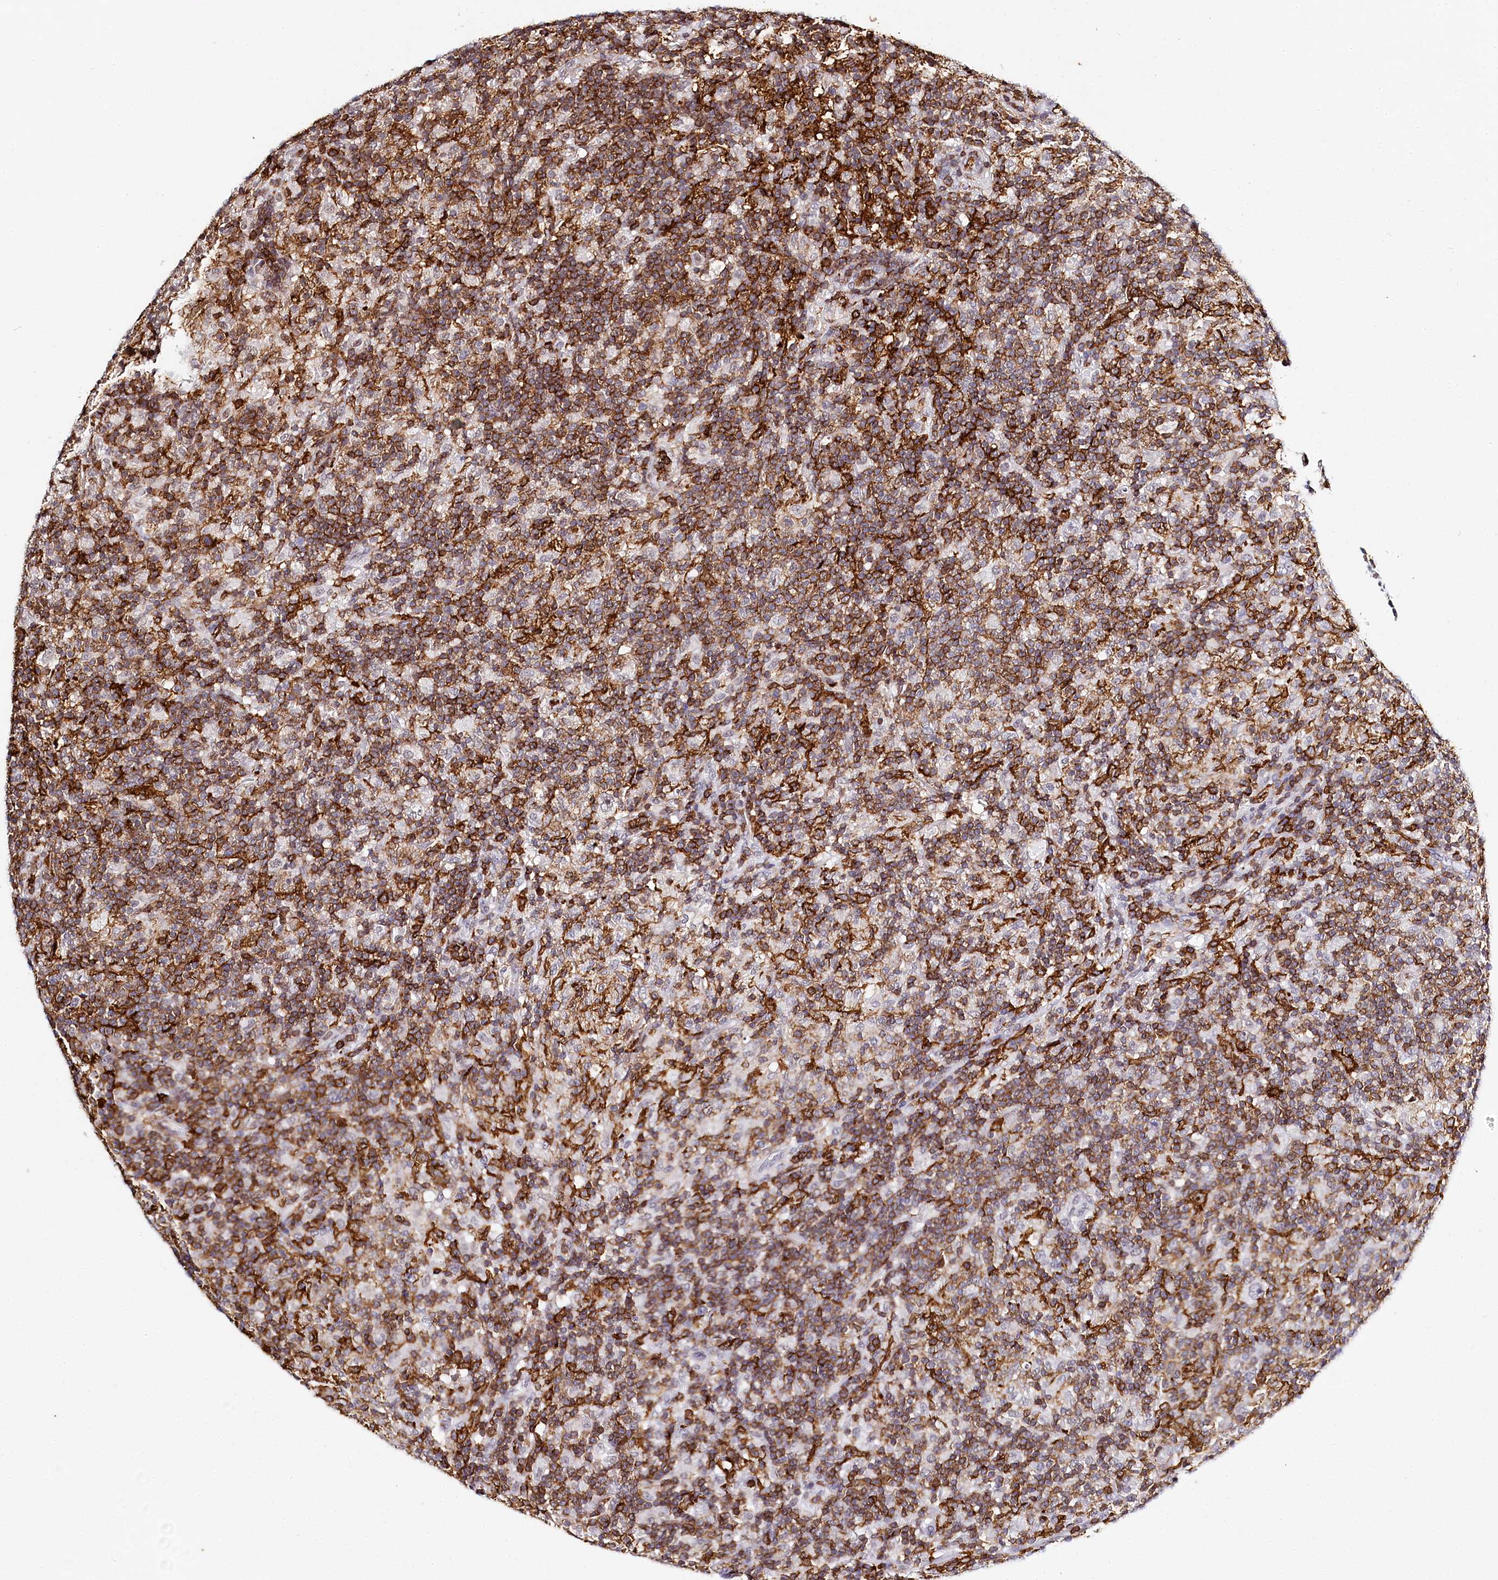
{"staining": {"intensity": "negative", "quantity": "none", "location": "none"}, "tissue": "lymphoma", "cell_type": "Tumor cells", "image_type": "cancer", "snomed": [{"axis": "morphology", "description": "Hodgkin's disease, NOS"}, {"axis": "topography", "description": "Lymph node"}], "caption": "A high-resolution image shows immunohistochemistry (IHC) staining of lymphoma, which displays no significant positivity in tumor cells. The staining was performed using DAB to visualize the protein expression in brown, while the nuclei were stained in blue with hematoxylin (Magnification: 20x).", "gene": "BARD1", "patient": {"sex": "male", "age": 70}}